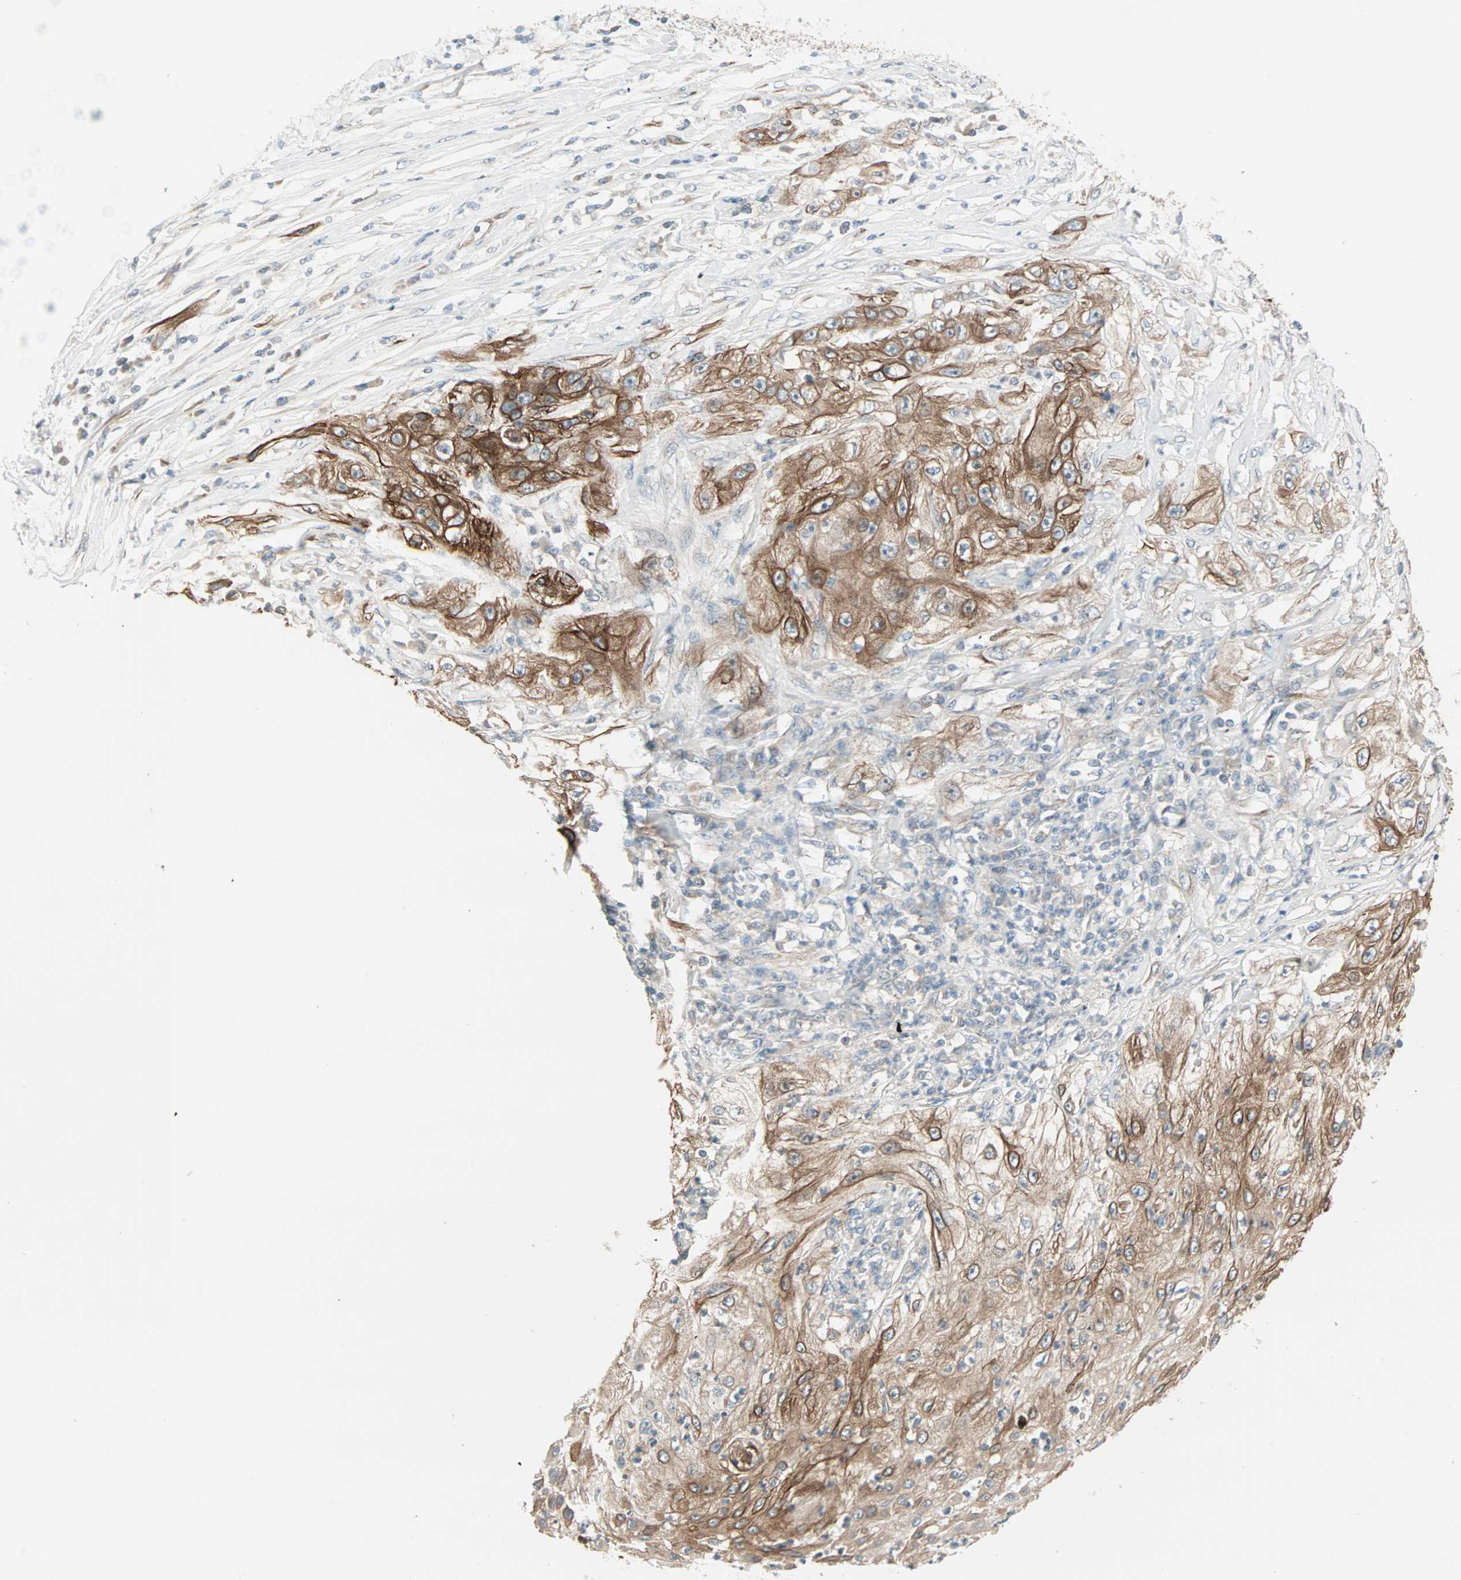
{"staining": {"intensity": "strong", "quantity": ">75%", "location": "cytoplasmic/membranous"}, "tissue": "lung cancer", "cell_type": "Tumor cells", "image_type": "cancer", "snomed": [{"axis": "morphology", "description": "Inflammation, NOS"}, {"axis": "morphology", "description": "Squamous cell carcinoma, NOS"}, {"axis": "topography", "description": "Lymph node"}, {"axis": "topography", "description": "Soft tissue"}, {"axis": "topography", "description": "Lung"}], "caption": "A brown stain shows strong cytoplasmic/membranous staining of a protein in human lung cancer tumor cells. The staining was performed using DAB, with brown indicating positive protein expression. Nuclei are stained blue with hematoxylin.", "gene": "ZFP36", "patient": {"sex": "male", "age": 66}}